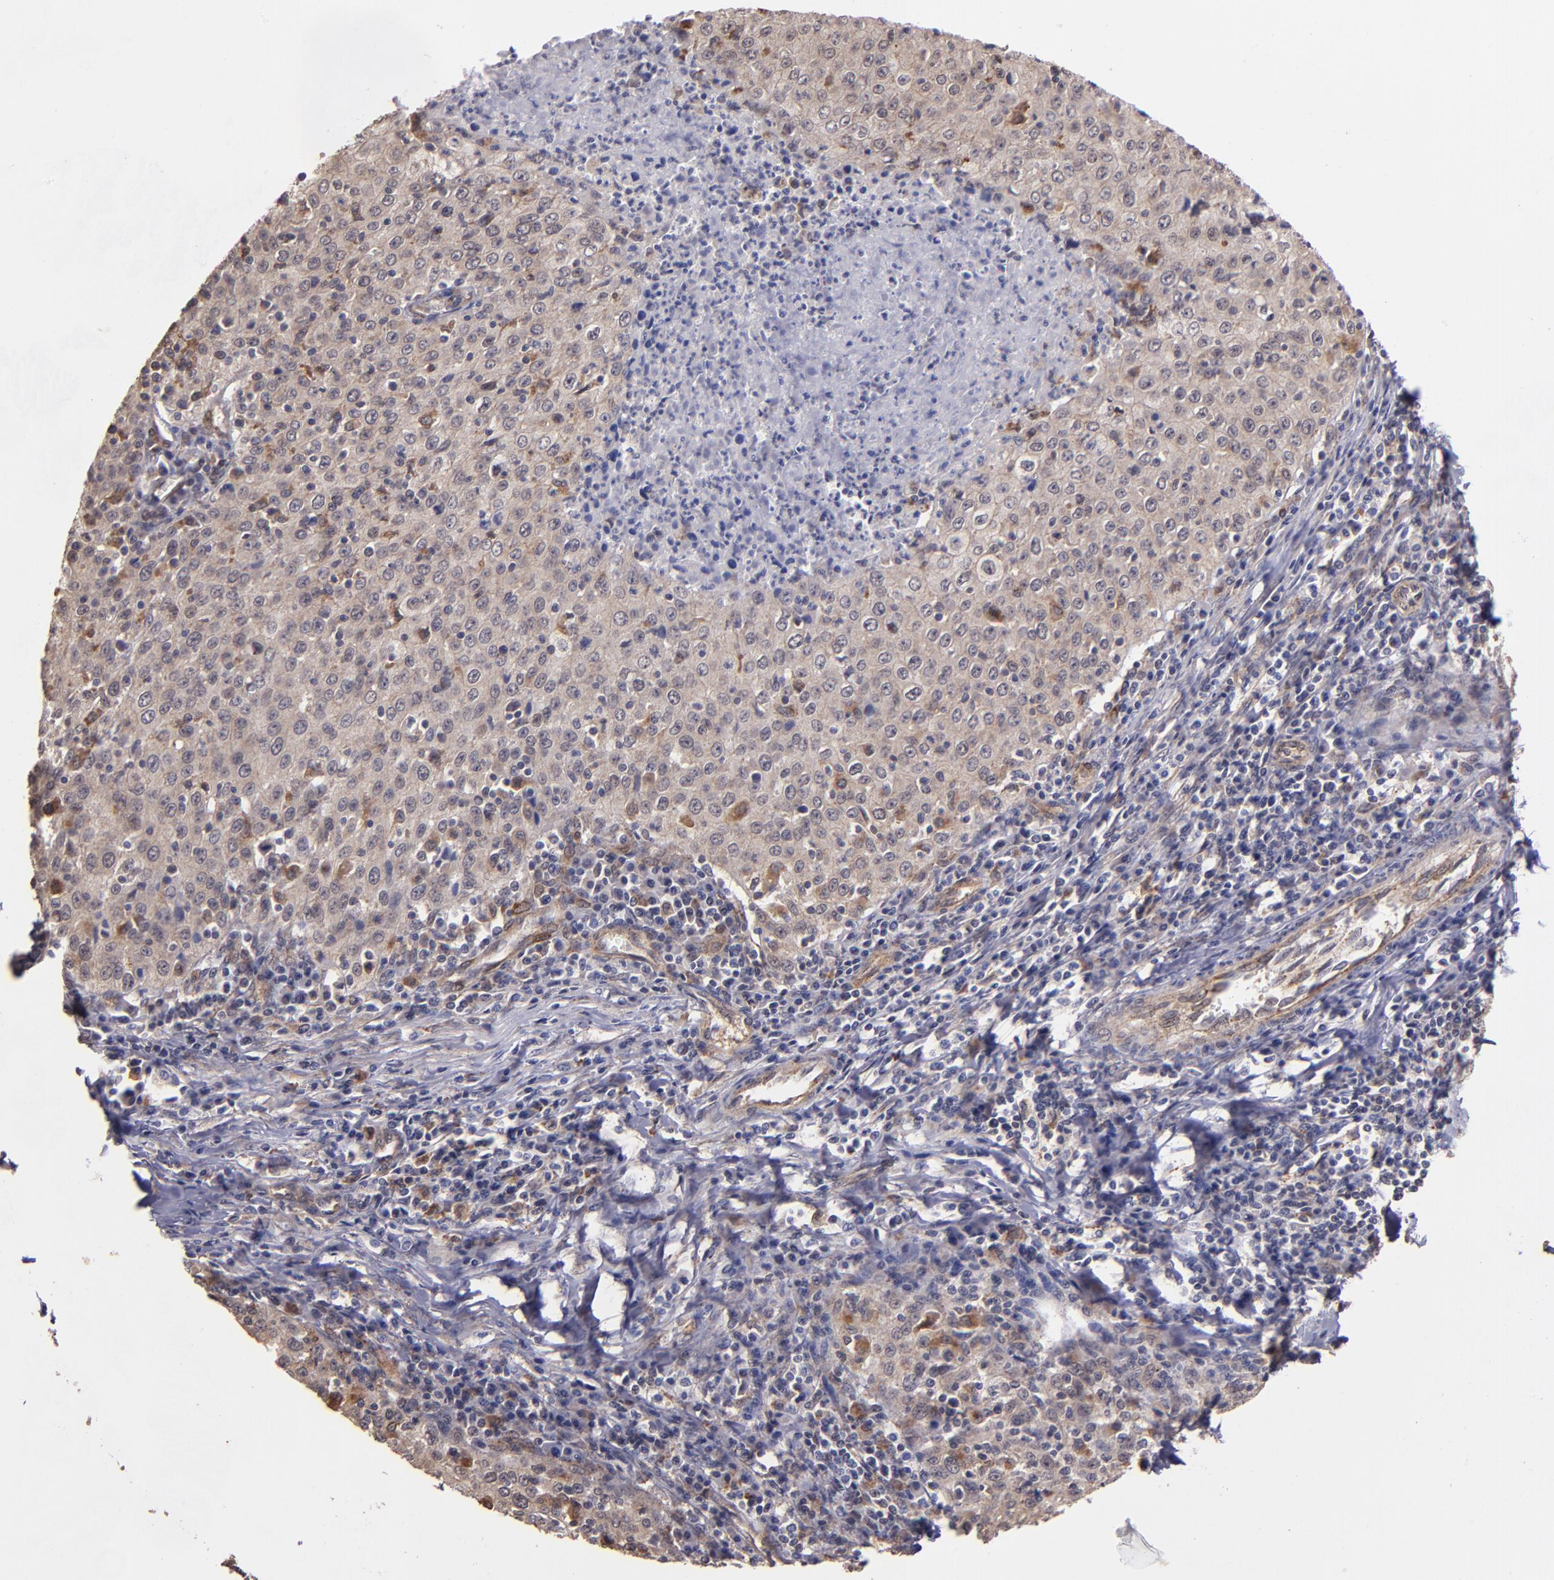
{"staining": {"intensity": "weak", "quantity": ">75%", "location": "cytoplasmic/membranous"}, "tissue": "cervical cancer", "cell_type": "Tumor cells", "image_type": "cancer", "snomed": [{"axis": "morphology", "description": "Squamous cell carcinoma, NOS"}, {"axis": "topography", "description": "Cervix"}], "caption": "Cervical cancer stained with IHC demonstrates weak cytoplasmic/membranous staining in about >75% of tumor cells.", "gene": "SIPA1L1", "patient": {"sex": "female", "age": 27}}